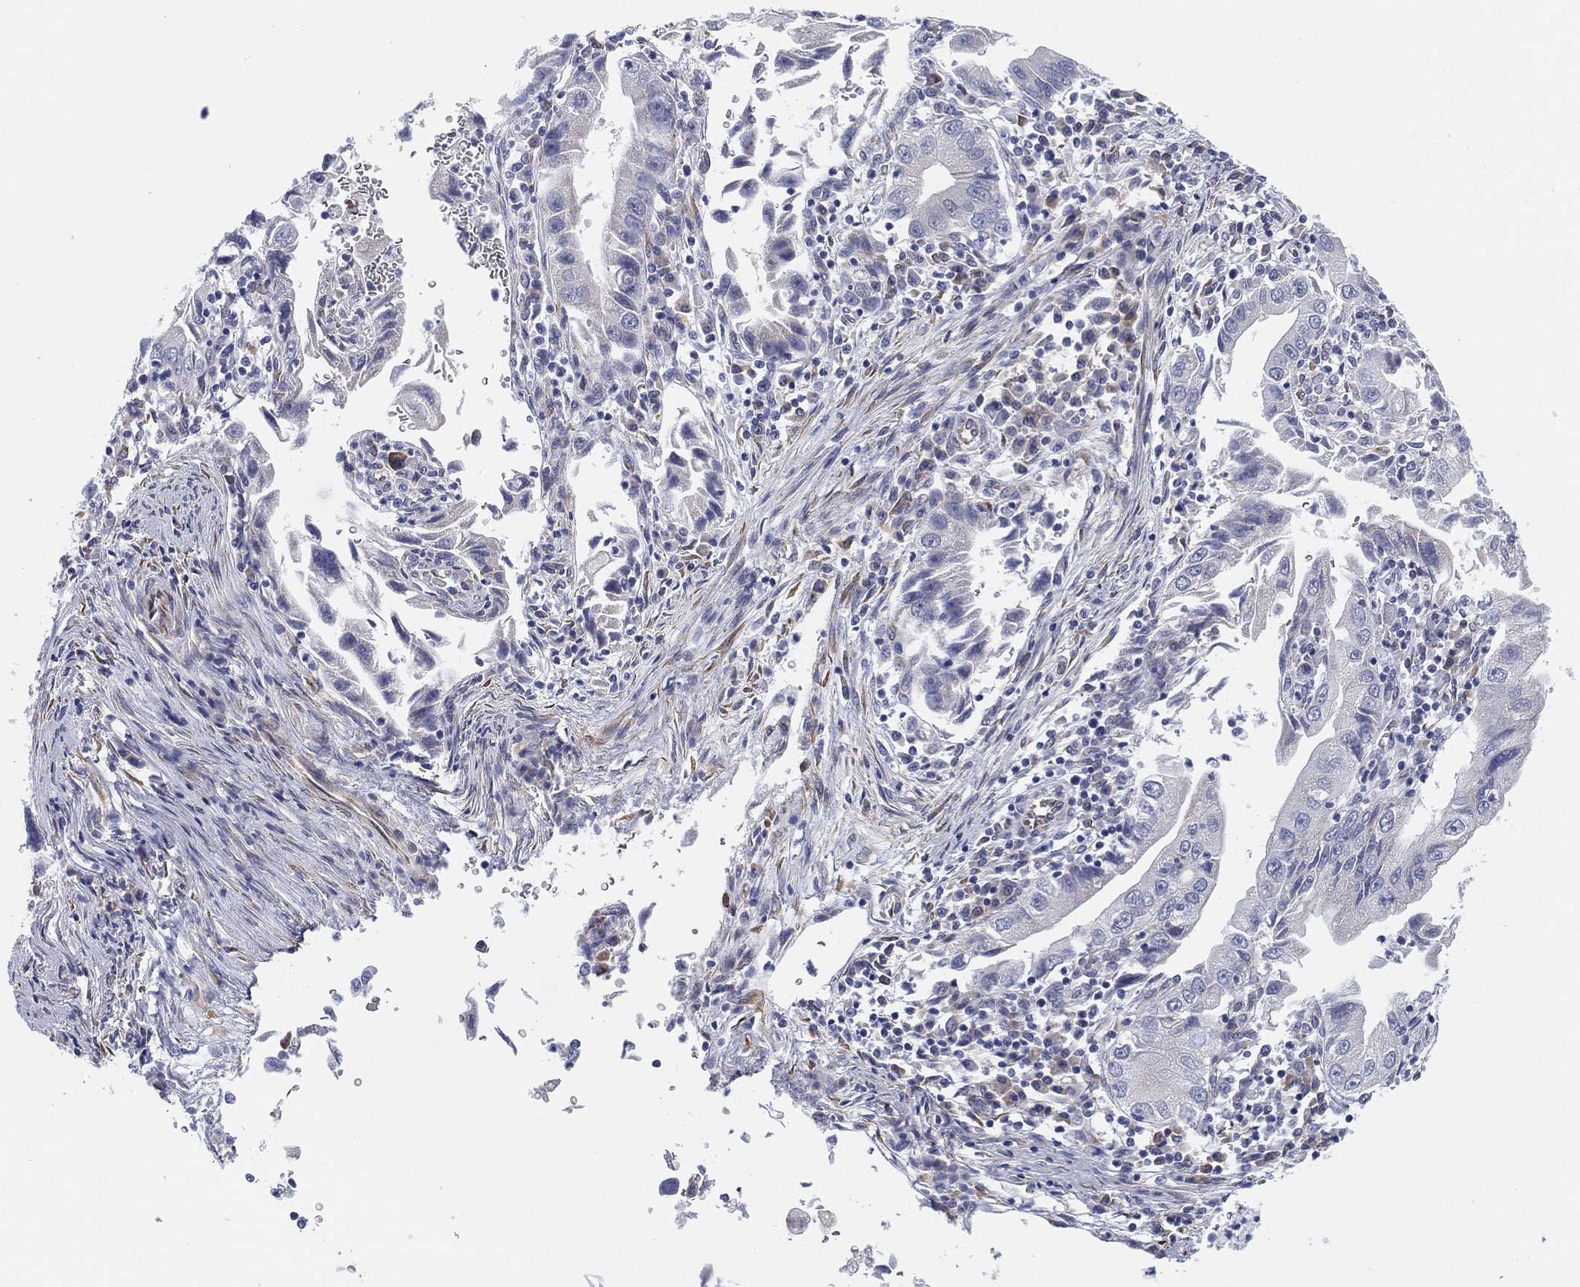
{"staining": {"intensity": "negative", "quantity": "none", "location": "none"}, "tissue": "stomach cancer", "cell_type": "Tumor cells", "image_type": "cancer", "snomed": [{"axis": "morphology", "description": "Adenocarcinoma, NOS"}, {"axis": "topography", "description": "Stomach"}], "caption": "This is an IHC histopathology image of human stomach adenocarcinoma. There is no staining in tumor cells.", "gene": "MLF1", "patient": {"sex": "male", "age": 76}}